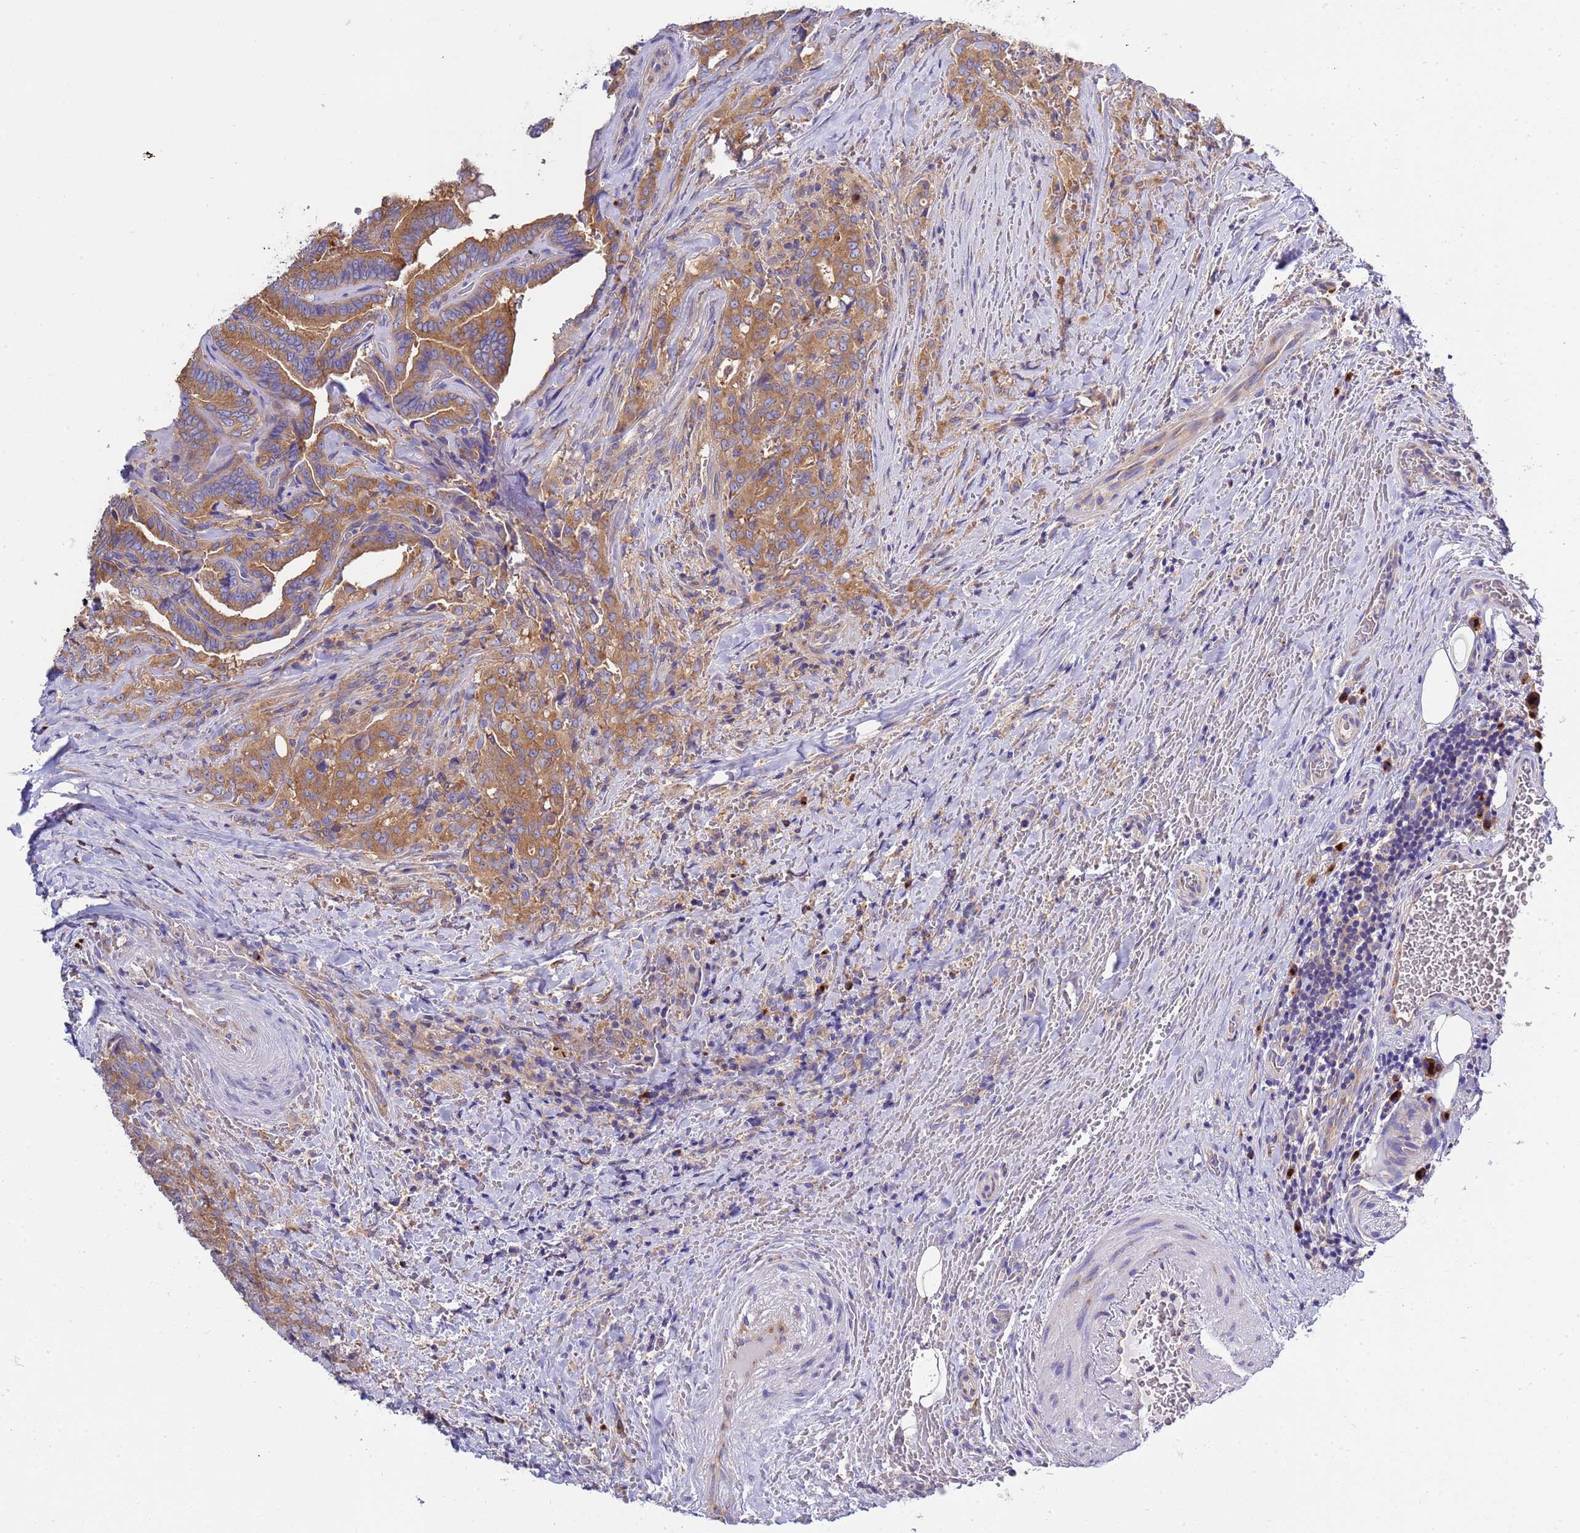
{"staining": {"intensity": "moderate", "quantity": ">75%", "location": "cytoplasmic/membranous"}, "tissue": "thyroid cancer", "cell_type": "Tumor cells", "image_type": "cancer", "snomed": [{"axis": "morphology", "description": "Papillary adenocarcinoma, NOS"}, {"axis": "topography", "description": "Thyroid gland"}], "caption": "Immunohistochemistry image of thyroid cancer (papillary adenocarcinoma) stained for a protein (brown), which displays medium levels of moderate cytoplasmic/membranous expression in approximately >75% of tumor cells.", "gene": "ANAPC1", "patient": {"sex": "male", "age": 61}}